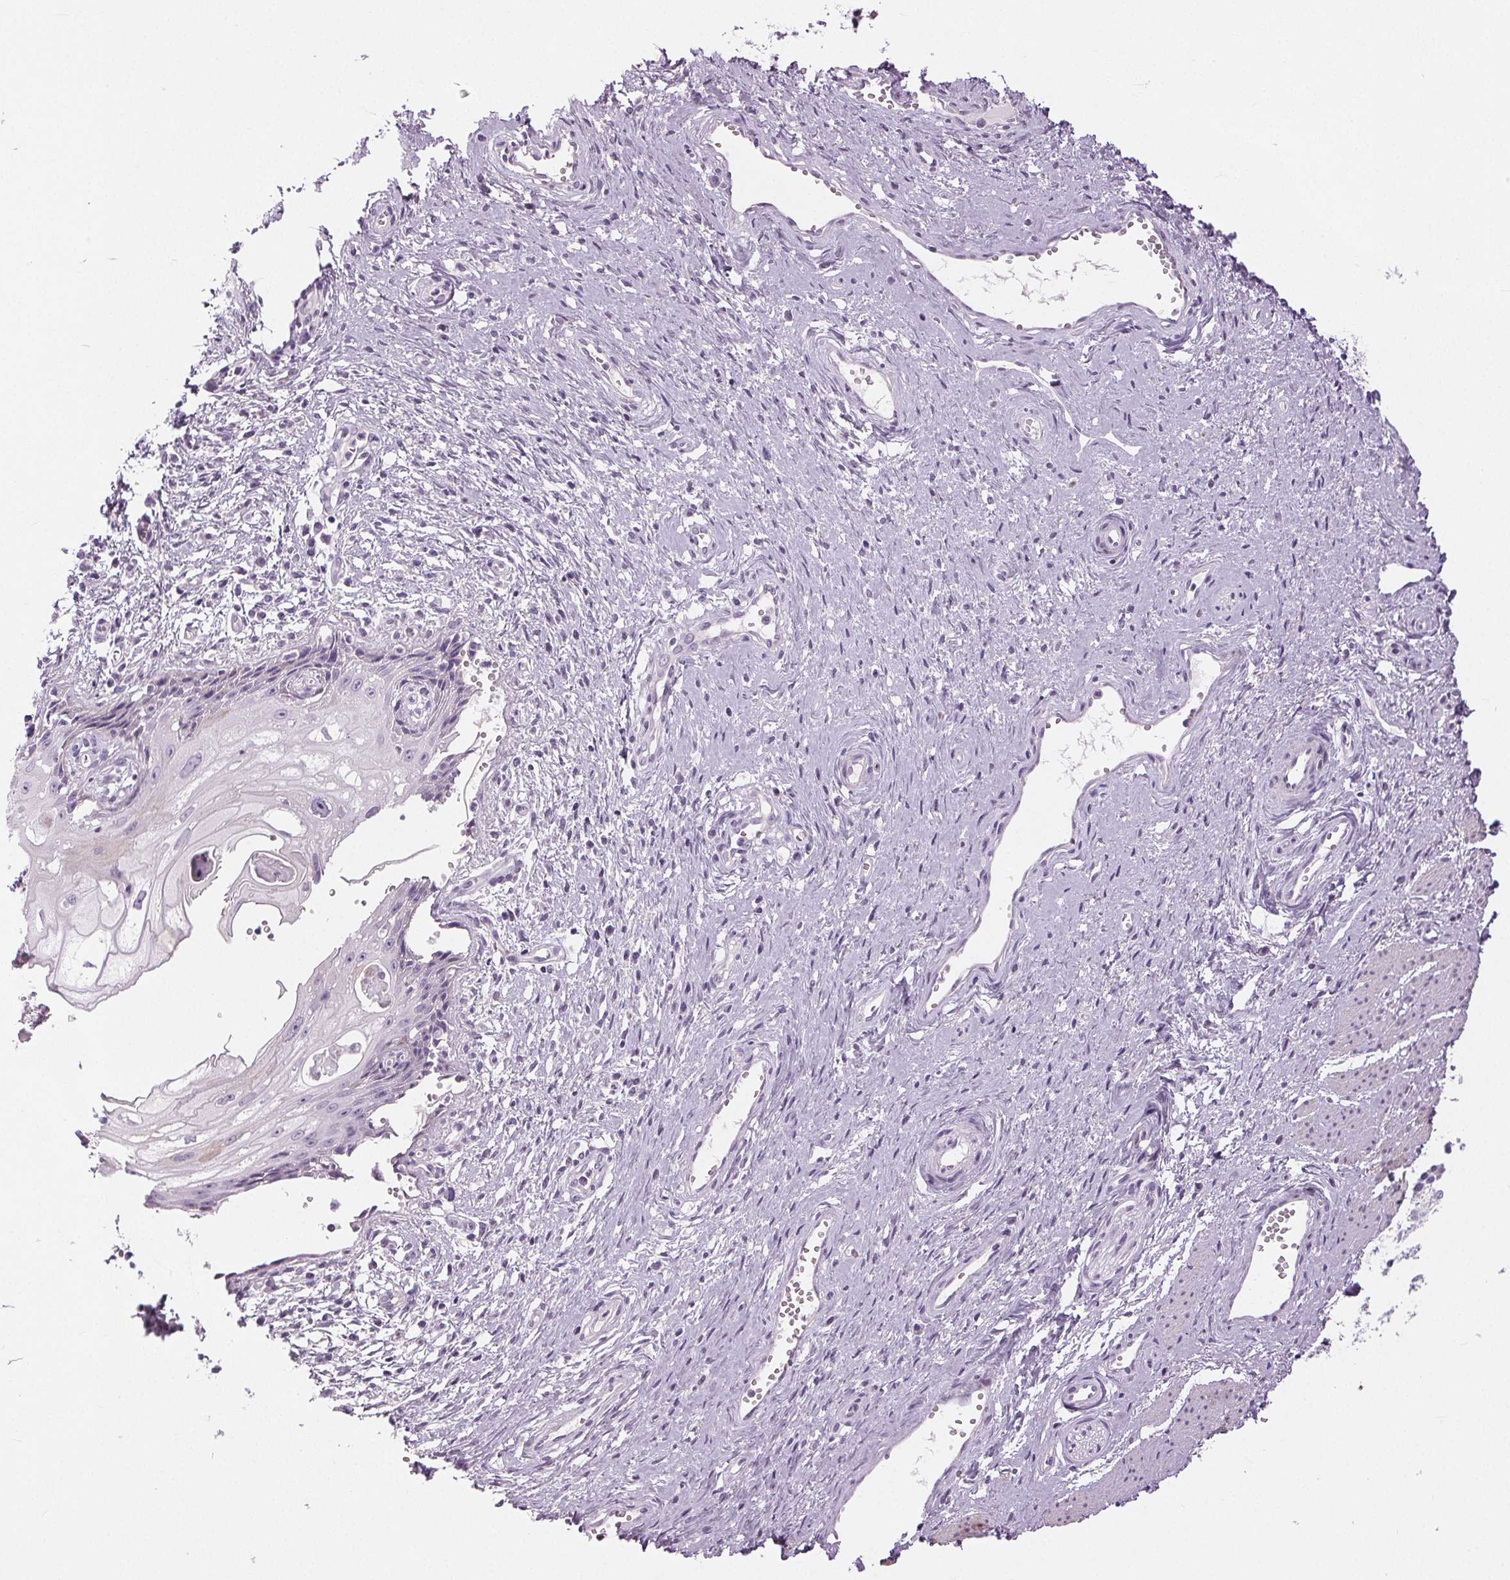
{"staining": {"intensity": "negative", "quantity": "none", "location": "none"}, "tissue": "cervical cancer", "cell_type": "Tumor cells", "image_type": "cancer", "snomed": [{"axis": "morphology", "description": "Squamous cell carcinoma, NOS"}, {"axis": "topography", "description": "Cervix"}], "caption": "Immunohistochemical staining of human cervical cancer (squamous cell carcinoma) shows no significant staining in tumor cells.", "gene": "MISP", "patient": {"sex": "female", "age": 30}}